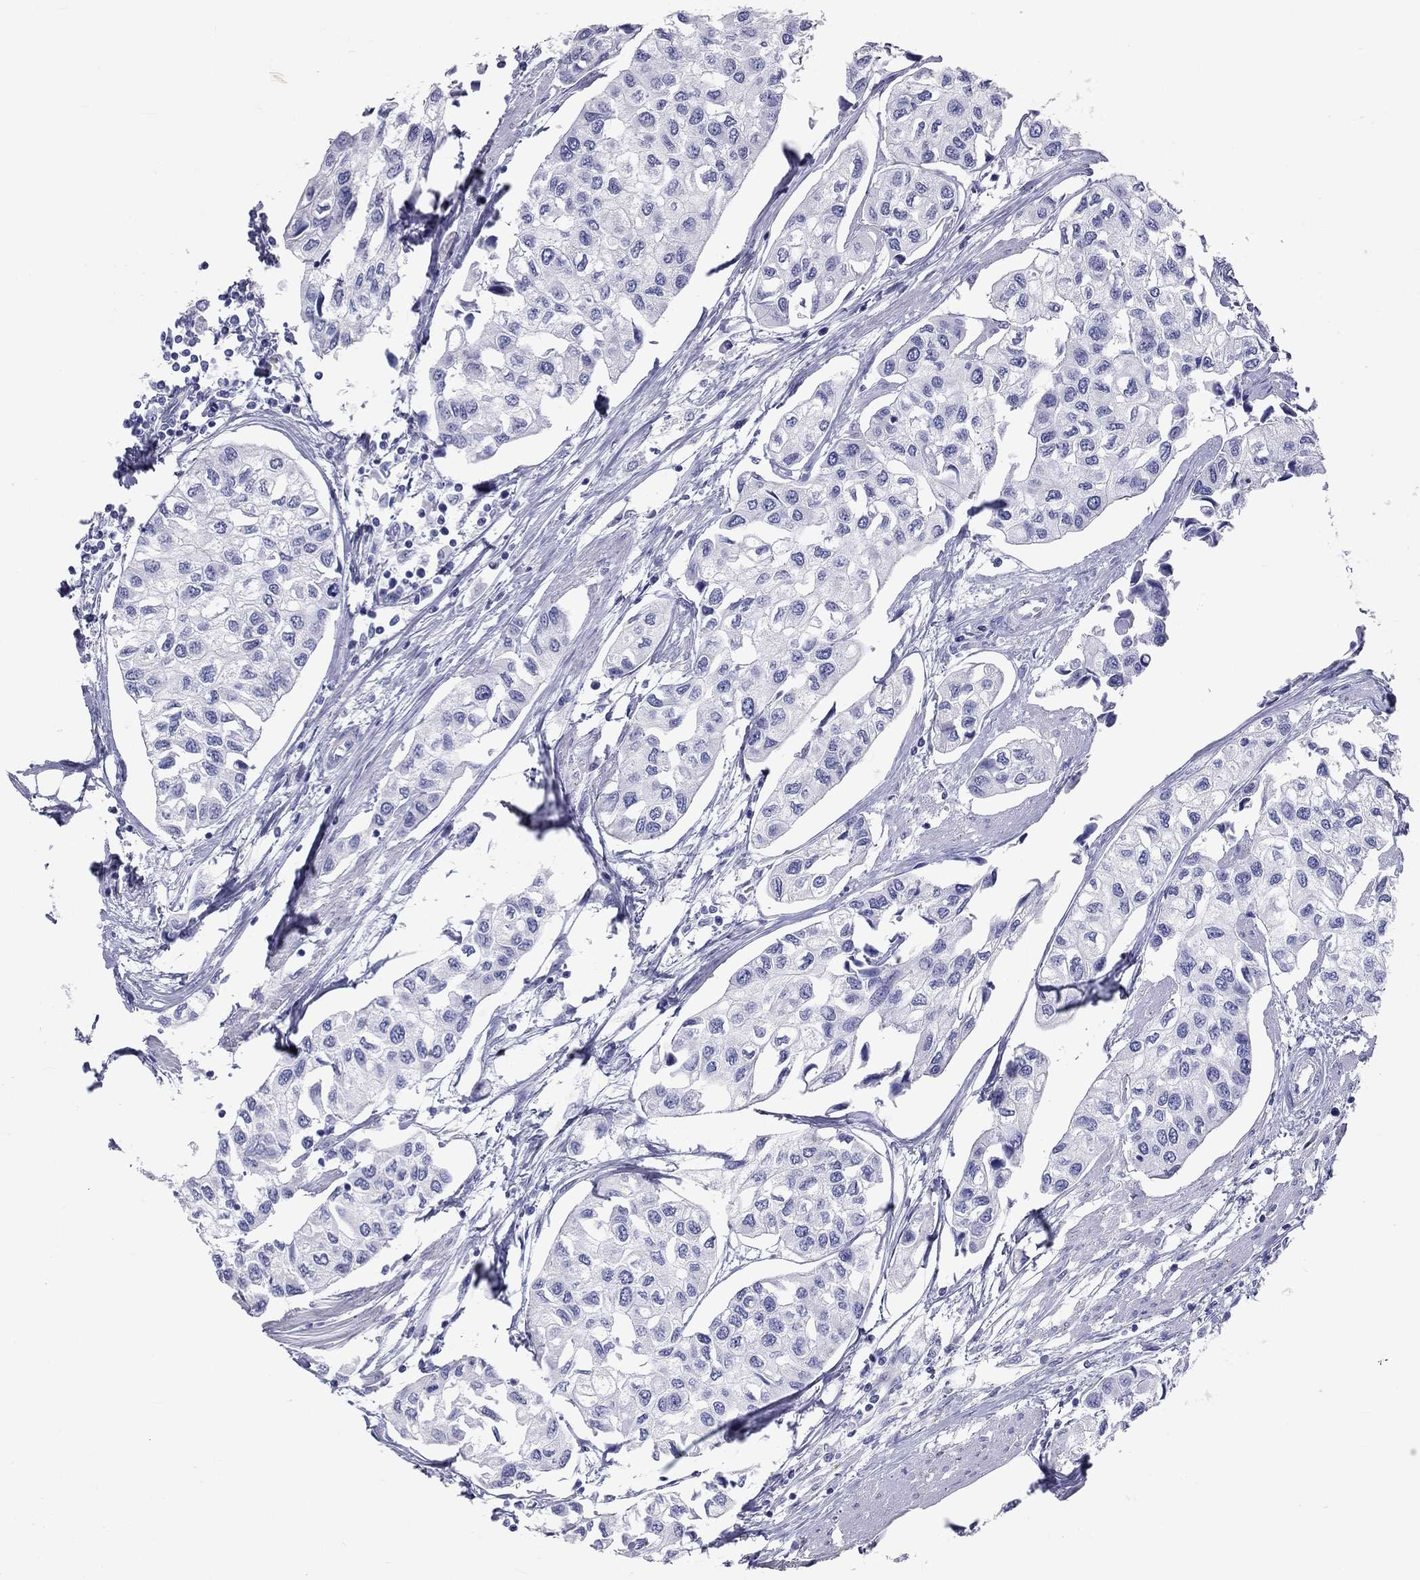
{"staining": {"intensity": "negative", "quantity": "none", "location": "none"}, "tissue": "urothelial cancer", "cell_type": "Tumor cells", "image_type": "cancer", "snomed": [{"axis": "morphology", "description": "Urothelial carcinoma, High grade"}, {"axis": "topography", "description": "Urinary bladder"}], "caption": "Immunohistochemical staining of human urothelial cancer demonstrates no significant expression in tumor cells.", "gene": "DNALI1", "patient": {"sex": "male", "age": 73}}